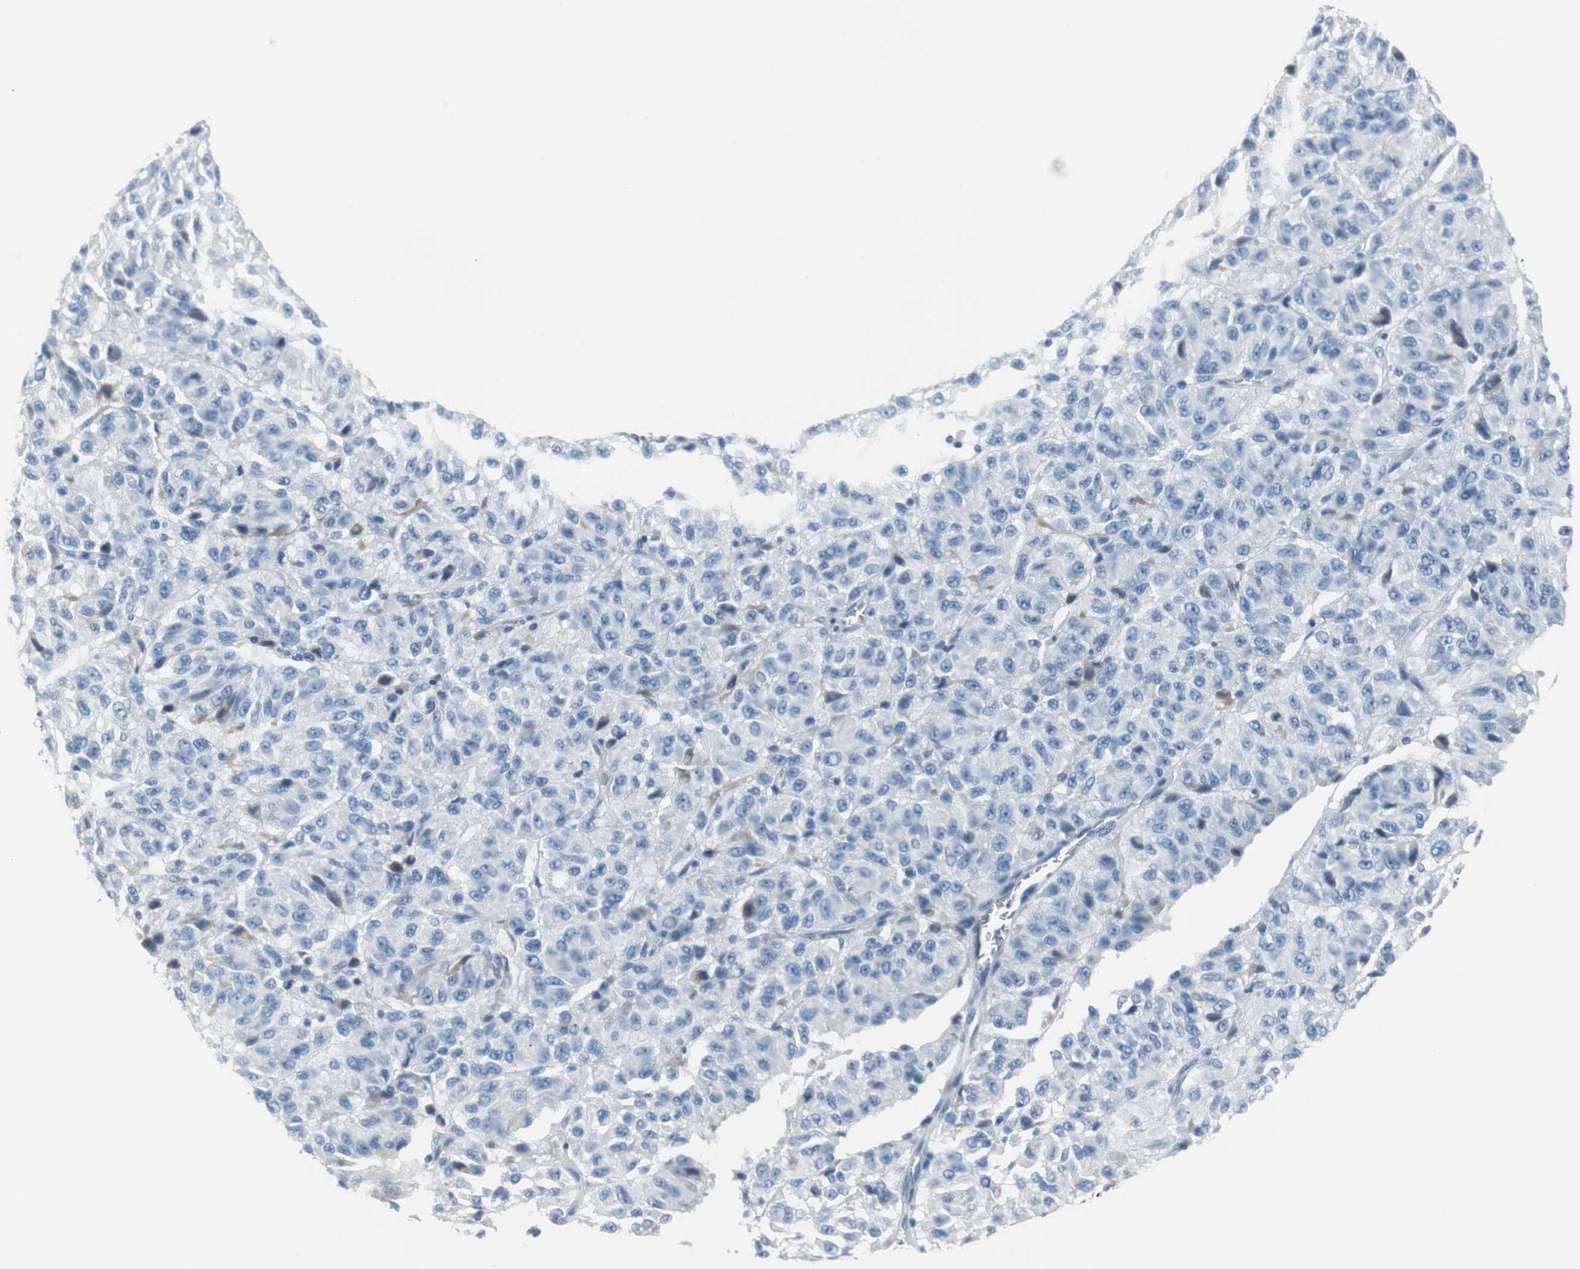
{"staining": {"intensity": "negative", "quantity": "none", "location": "none"}, "tissue": "melanoma", "cell_type": "Tumor cells", "image_type": "cancer", "snomed": [{"axis": "morphology", "description": "Malignant melanoma, Metastatic site"}, {"axis": "topography", "description": "Lung"}], "caption": "IHC micrograph of melanoma stained for a protein (brown), which demonstrates no expression in tumor cells.", "gene": "APCS", "patient": {"sex": "male", "age": 64}}